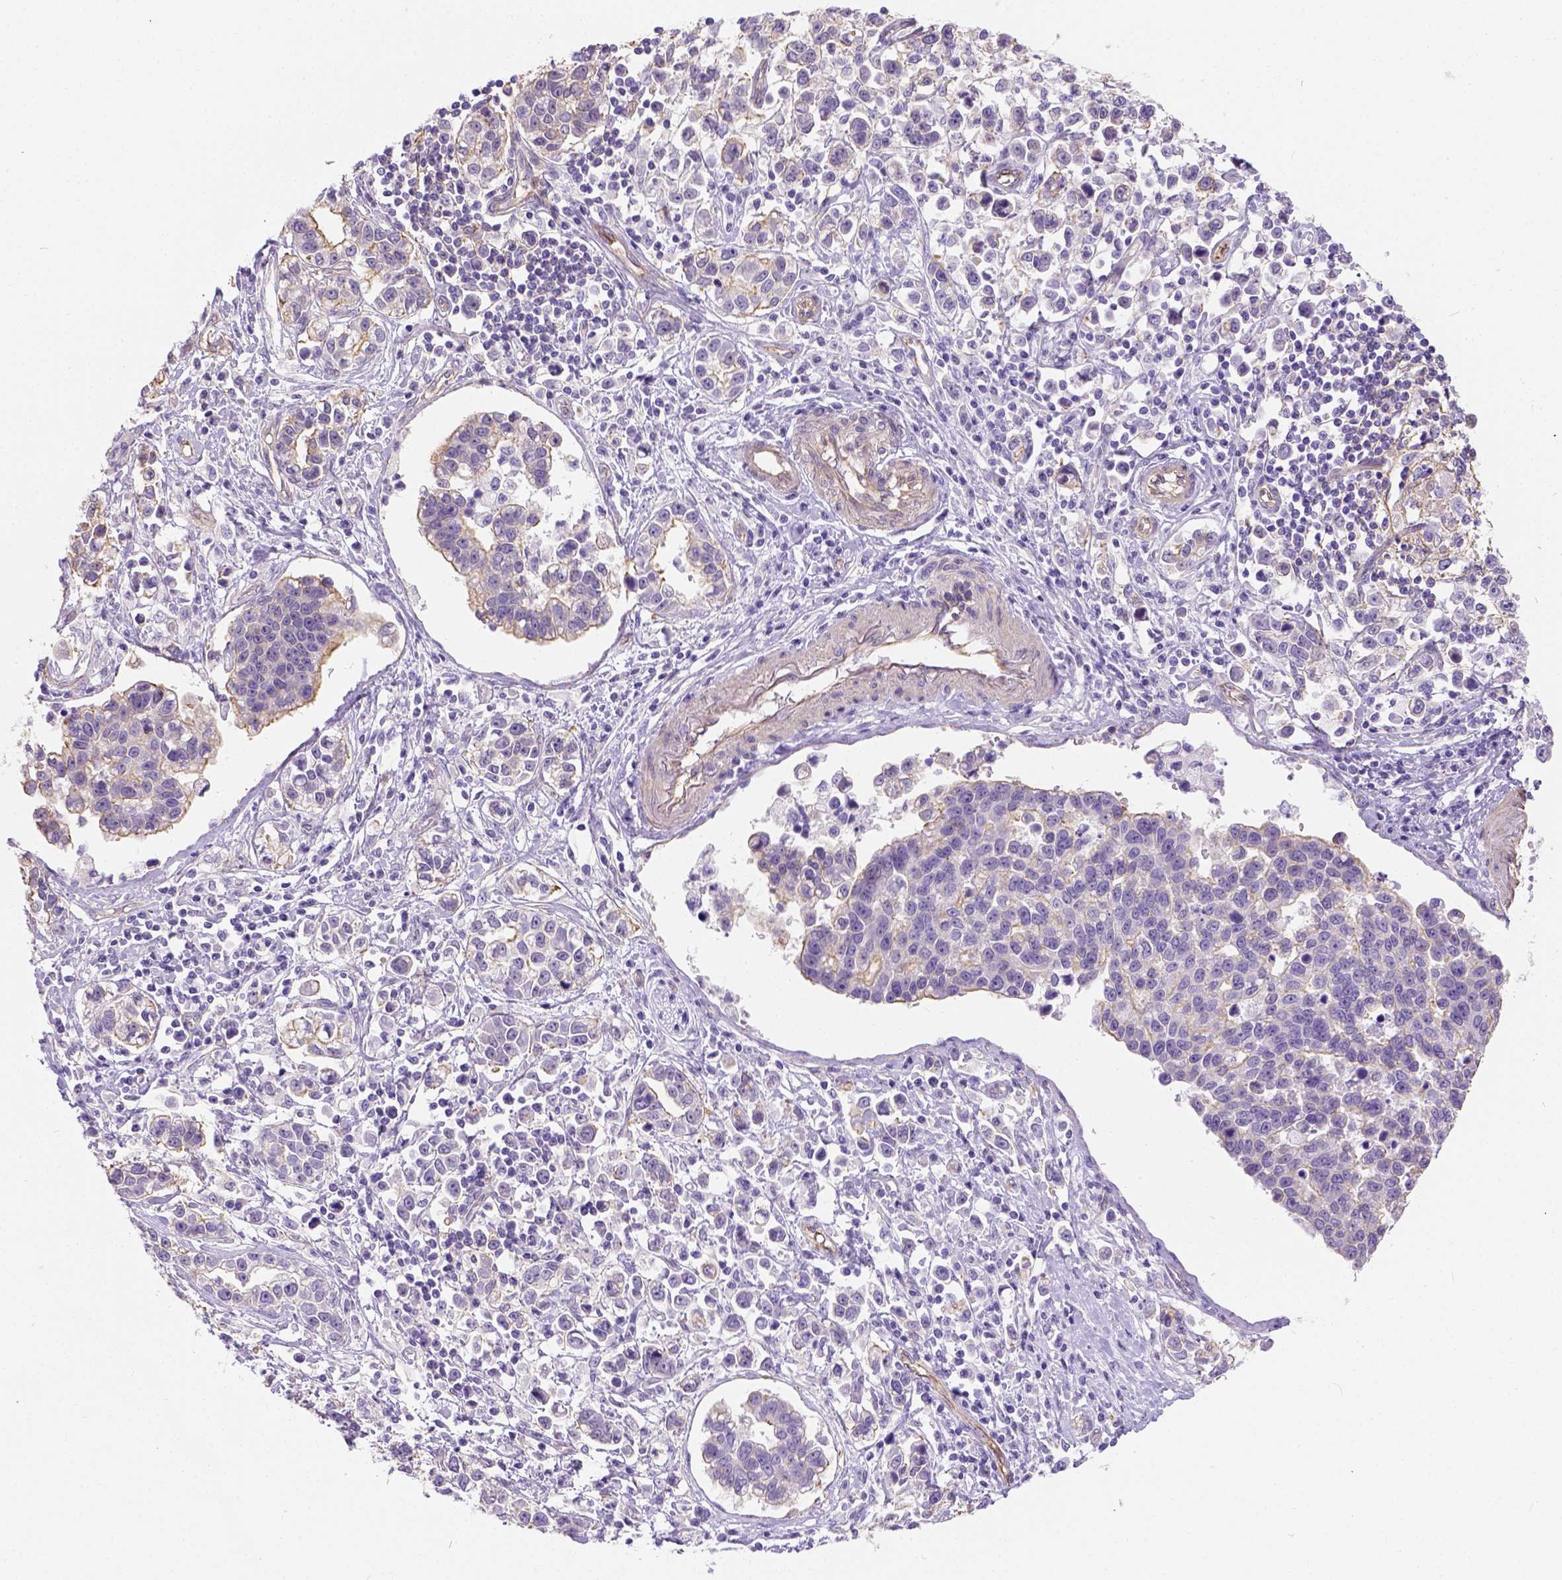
{"staining": {"intensity": "moderate", "quantity": "<25%", "location": "cytoplasmic/membranous"}, "tissue": "stomach cancer", "cell_type": "Tumor cells", "image_type": "cancer", "snomed": [{"axis": "morphology", "description": "Adenocarcinoma, NOS"}, {"axis": "topography", "description": "Stomach"}], "caption": "Stomach cancer (adenocarcinoma) stained with DAB immunohistochemistry displays low levels of moderate cytoplasmic/membranous staining in approximately <25% of tumor cells.", "gene": "PHF7", "patient": {"sex": "male", "age": 93}}